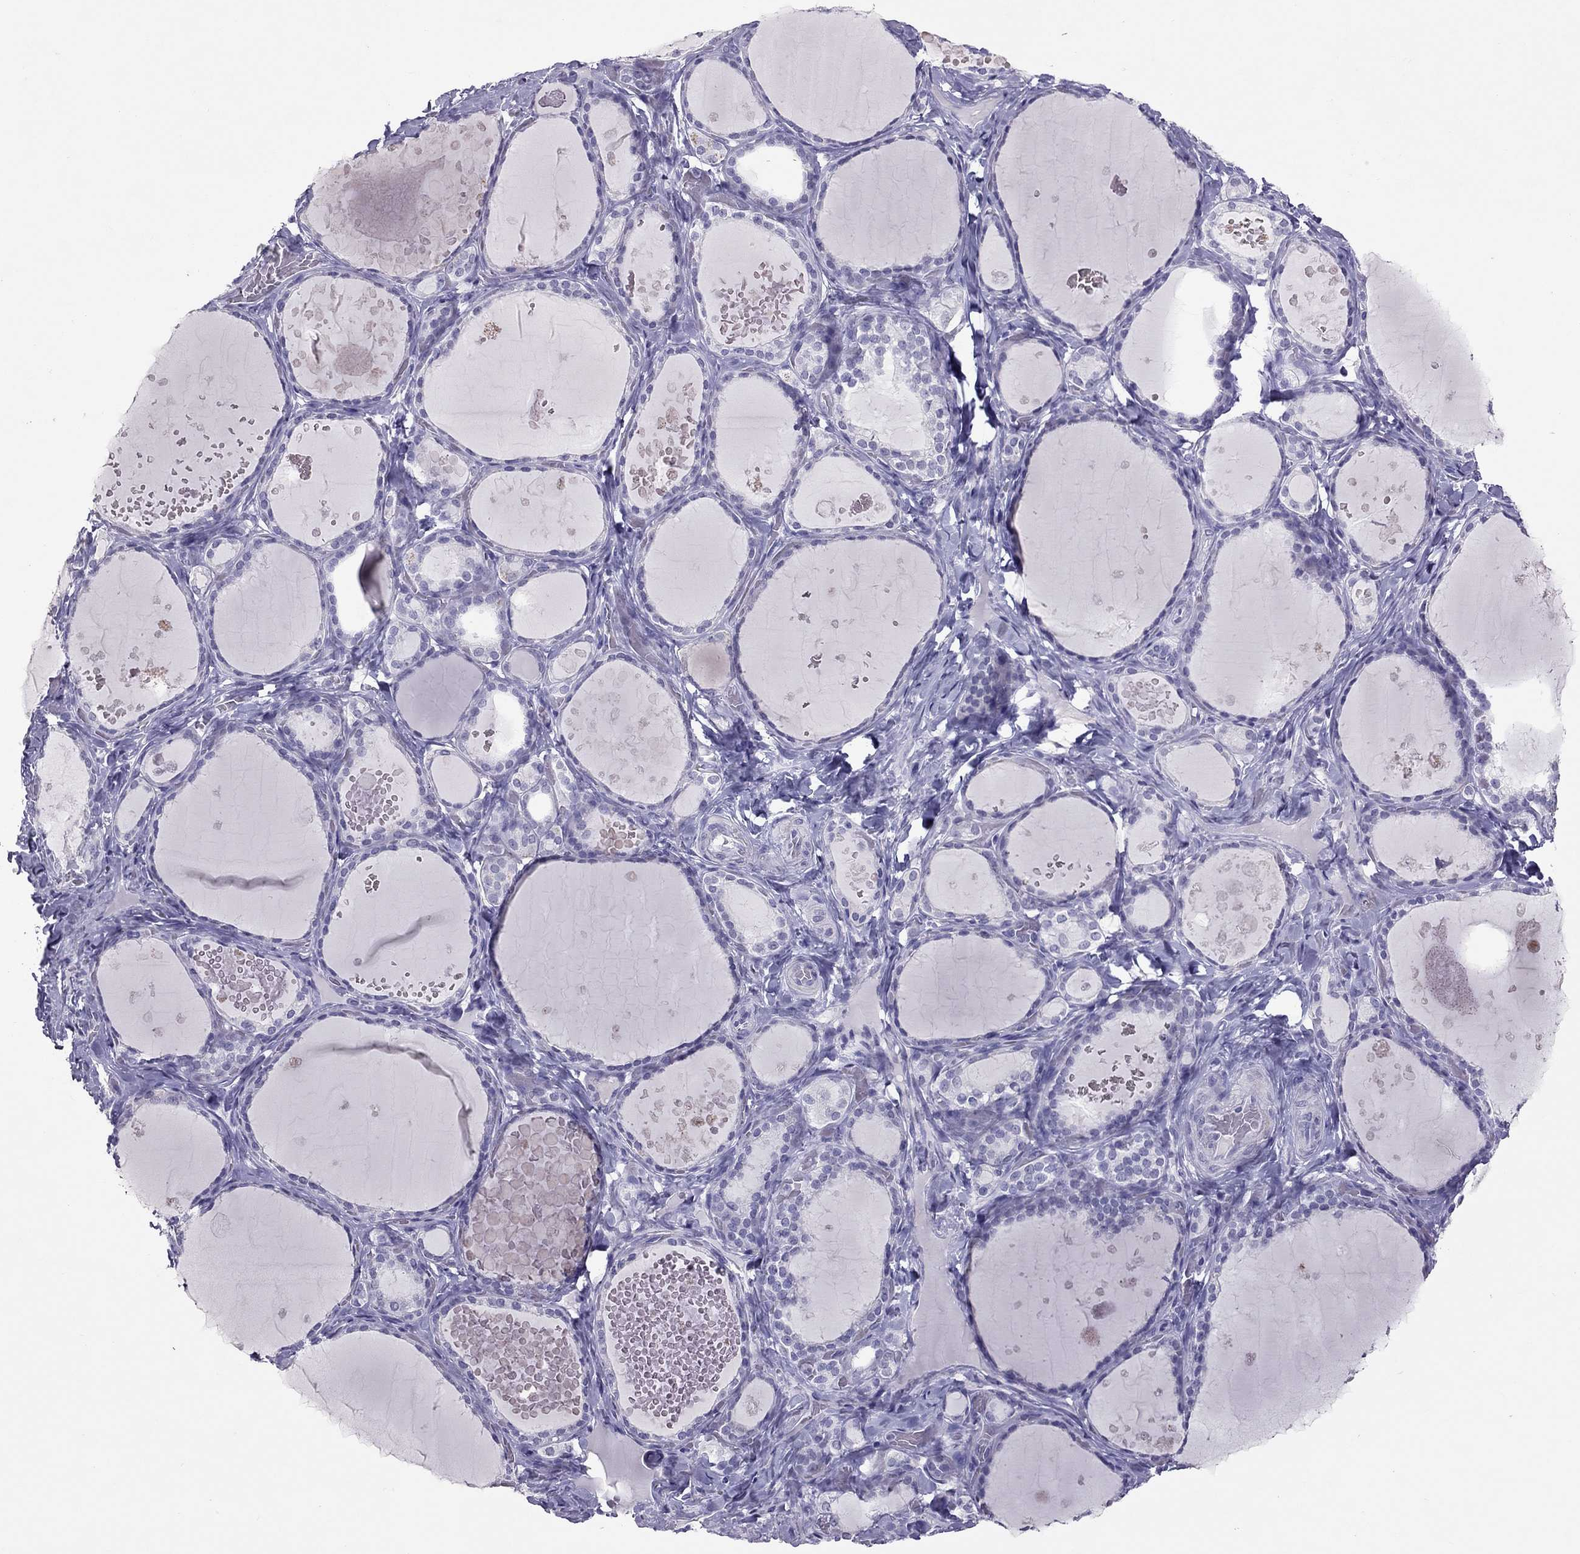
{"staining": {"intensity": "negative", "quantity": "none", "location": "none"}, "tissue": "thyroid gland", "cell_type": "Glandular cells", "image_type": "normal", "snomed": [{"axis": "morphology", "description": "Normal tissue, NOS"}, {"axis": "topography", "description": "Thyroid gland"}], "caption": "Immunohistochemistry histopathology image of unremarkable human thyroid gland stained for a protein (brown), which exhibits no staining in glandular cells.", "gene": "PSMB11", "patient": {"sex": "female", "age": 56}}